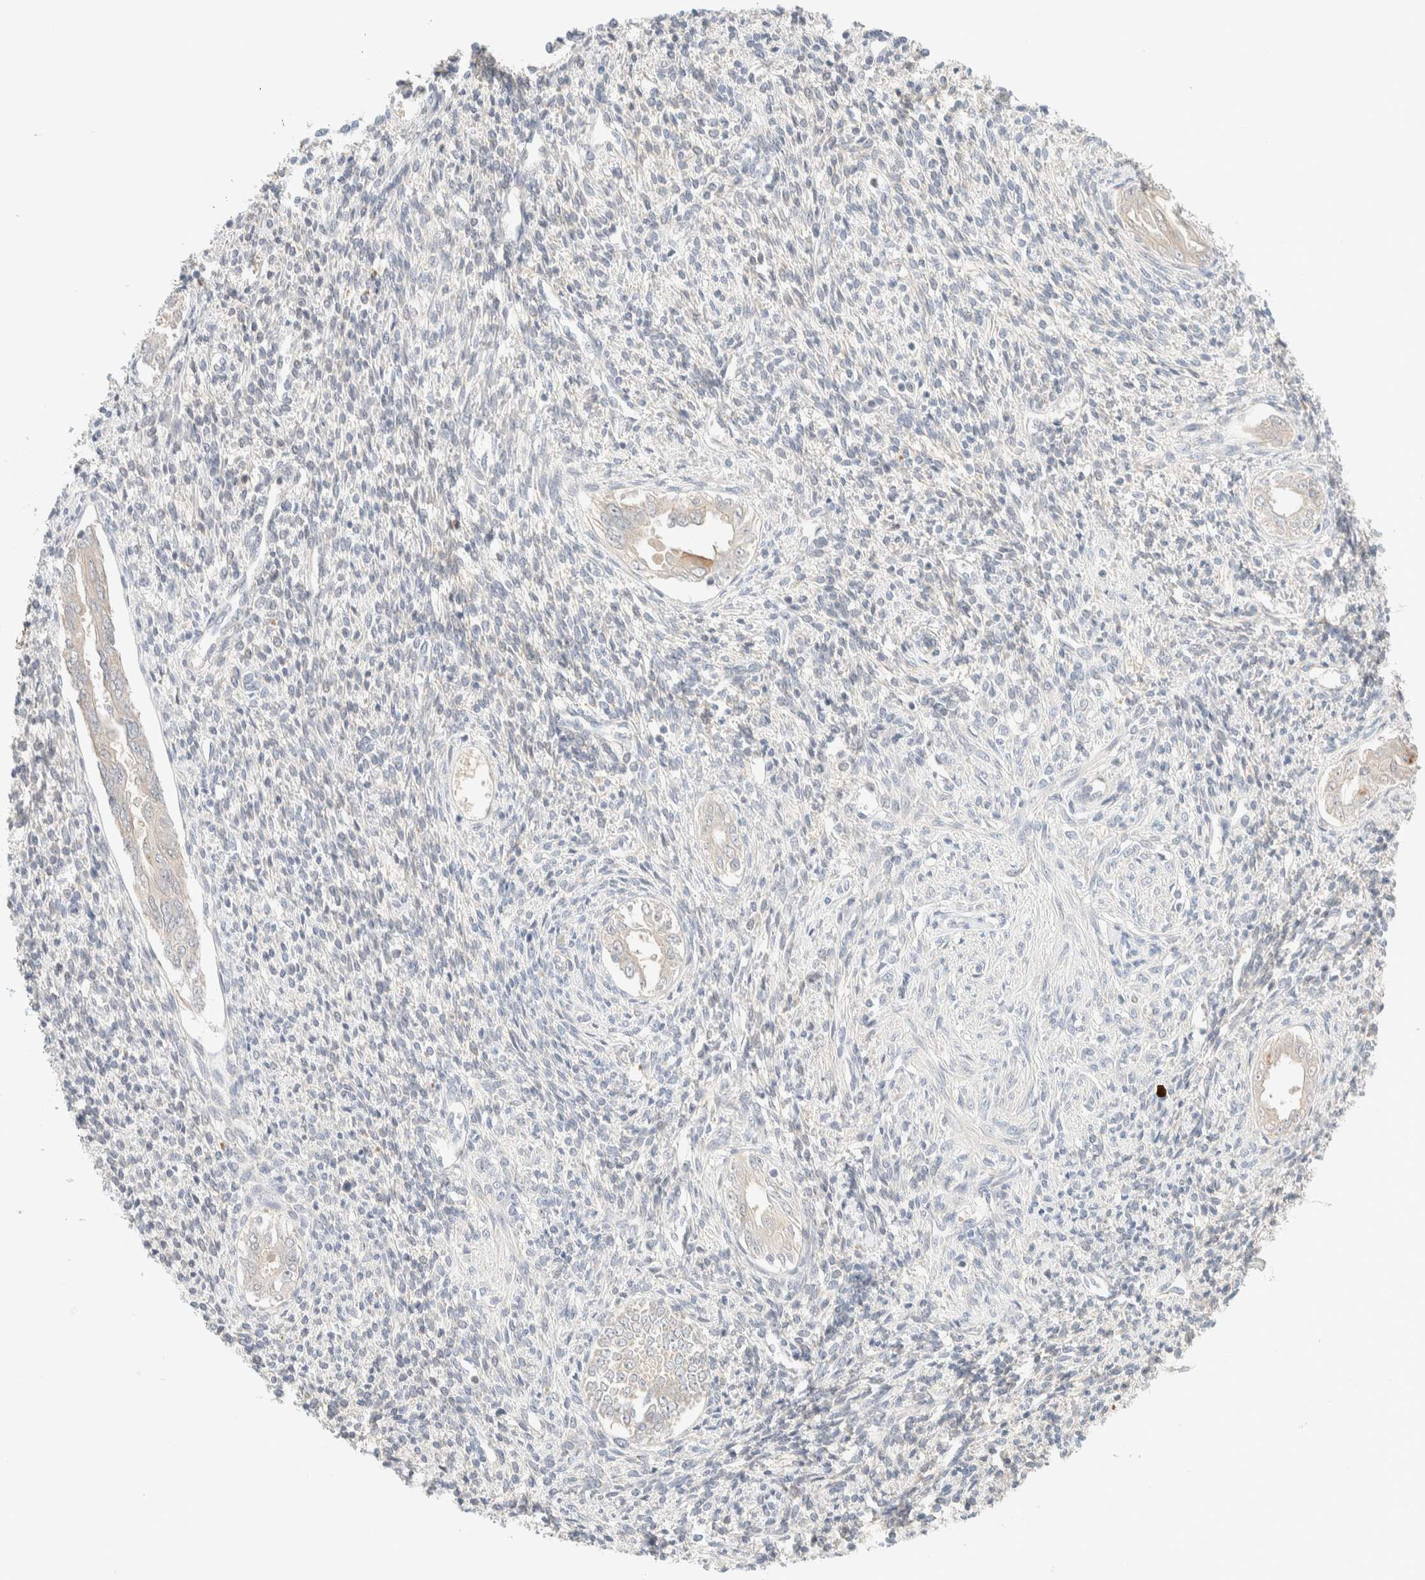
{"staining": {"intensity": "negative", "quantity": "none", "location": "none"}, "tissue": "endometrium", "cell_type": "Cells in endometrial stroma", "image_type": "normal", "snomed": [{"axis": "morphology", "description": "Normal tissue, NOS"}, {"axis": "topography", "description": "Endometrium"}], "caption": "High magnification brightfield microscopy of normal endometrium stained with DAB (3,3'-diaminobenzidine) (brown) and counterstained with hematoxylin (blue): cells in endometrial stroma show no significant positivity.", "gene": "CHKA", "patient": {"sex": "female", "age": 66}}